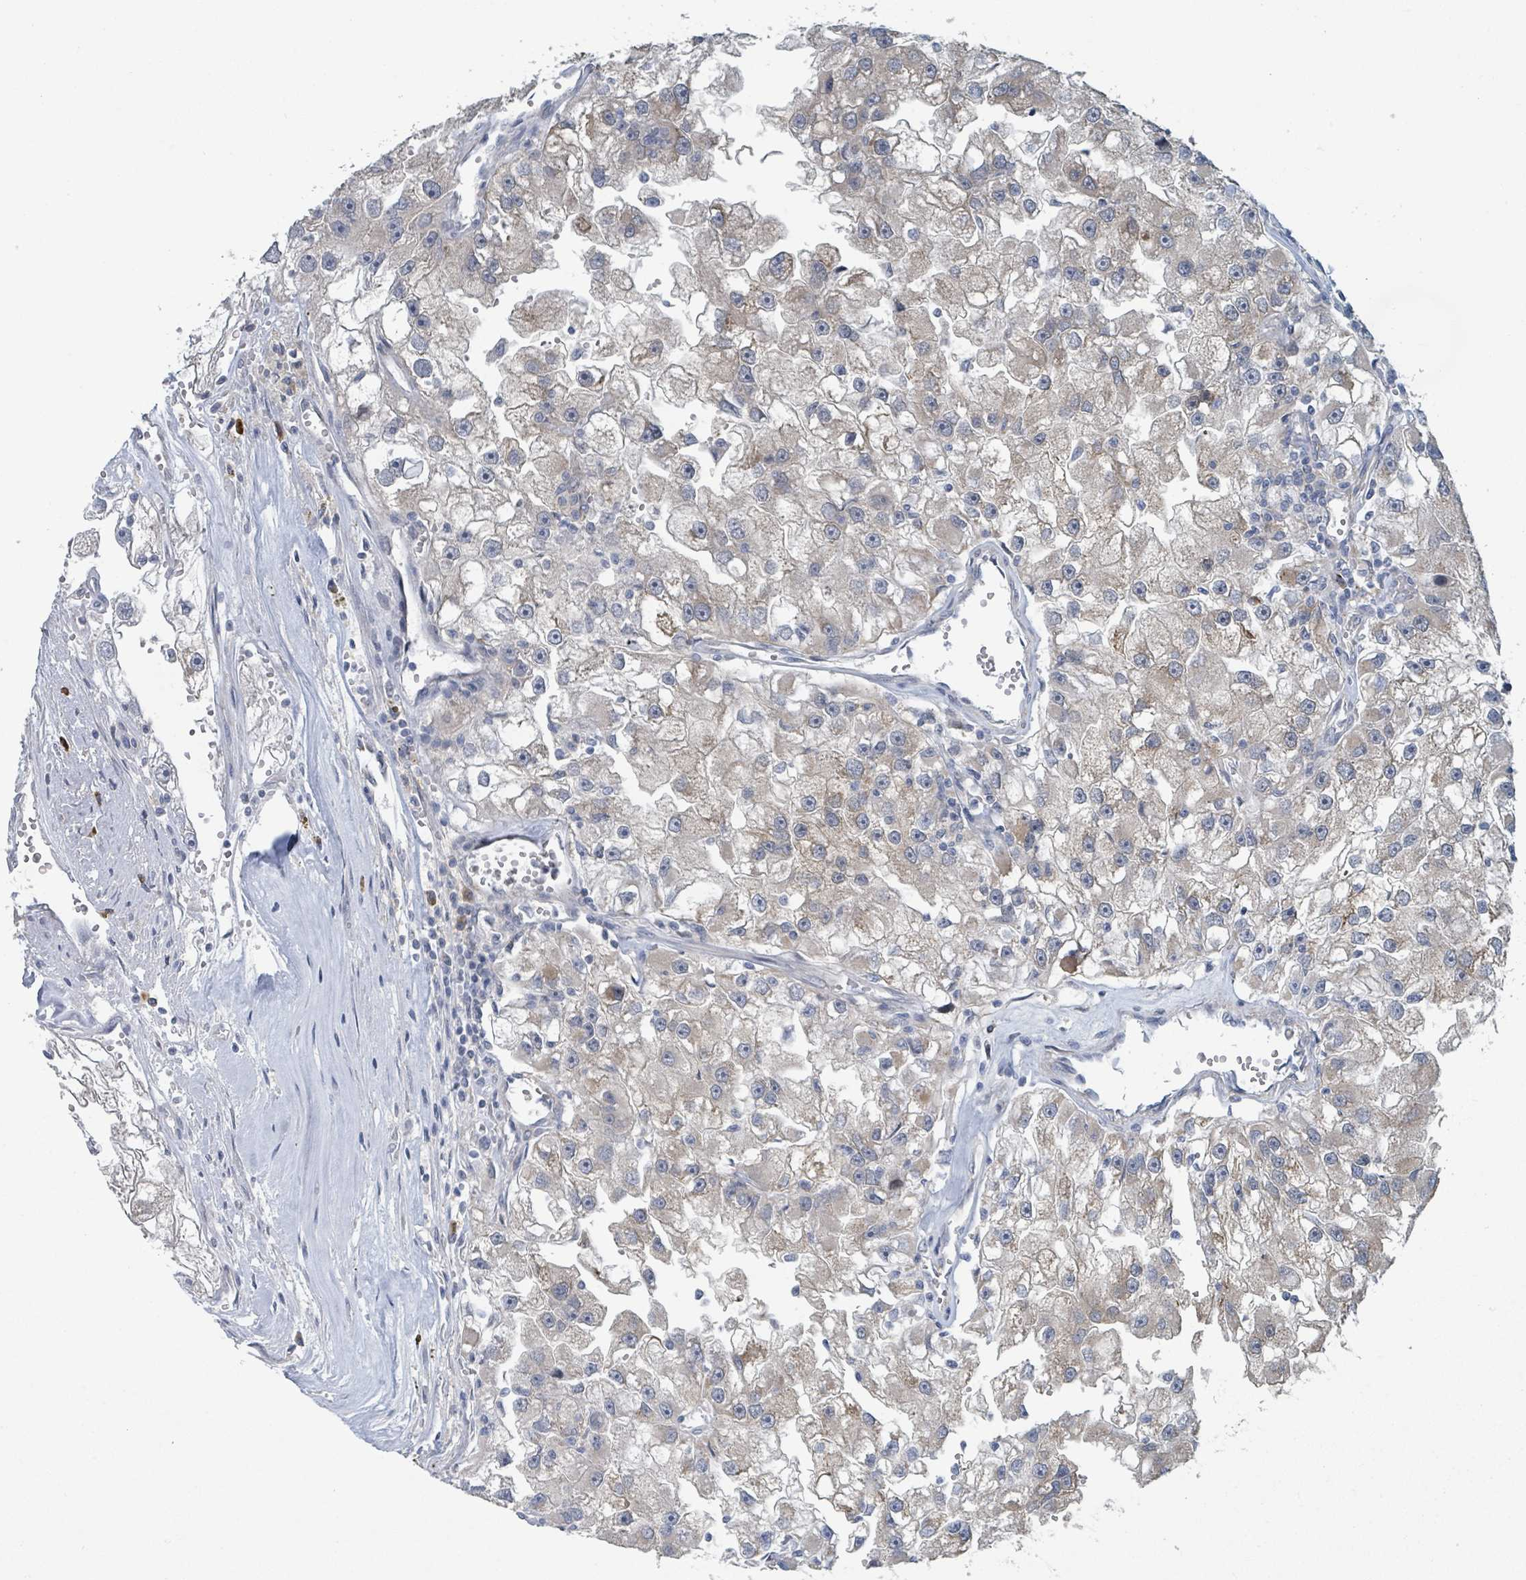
{"staining": {"intensity": "weak", "quantity": "25%-75%", "location": "cytoplasmic/membranous"}, "tissue": "renal cancer", "cell_type": "Tumor cells", "image_type": "cancer", "snomed": [{"axis": "morphology", "description": "Adenocarcinoma, NOS"}, {"axis": "topography", "description": "Kidney"}], "caption": "Tumor cells demonstrate weak cytoplasmic/membranous staining in about 25%-75% of cells in renal adenocarcinoma. (DAB (3,3'-diaminobenzidine) IHC with brightfield microscopy, high magnification).", "gene": "ANKRD55", "patient": {"sex": "male", "age": 63}}